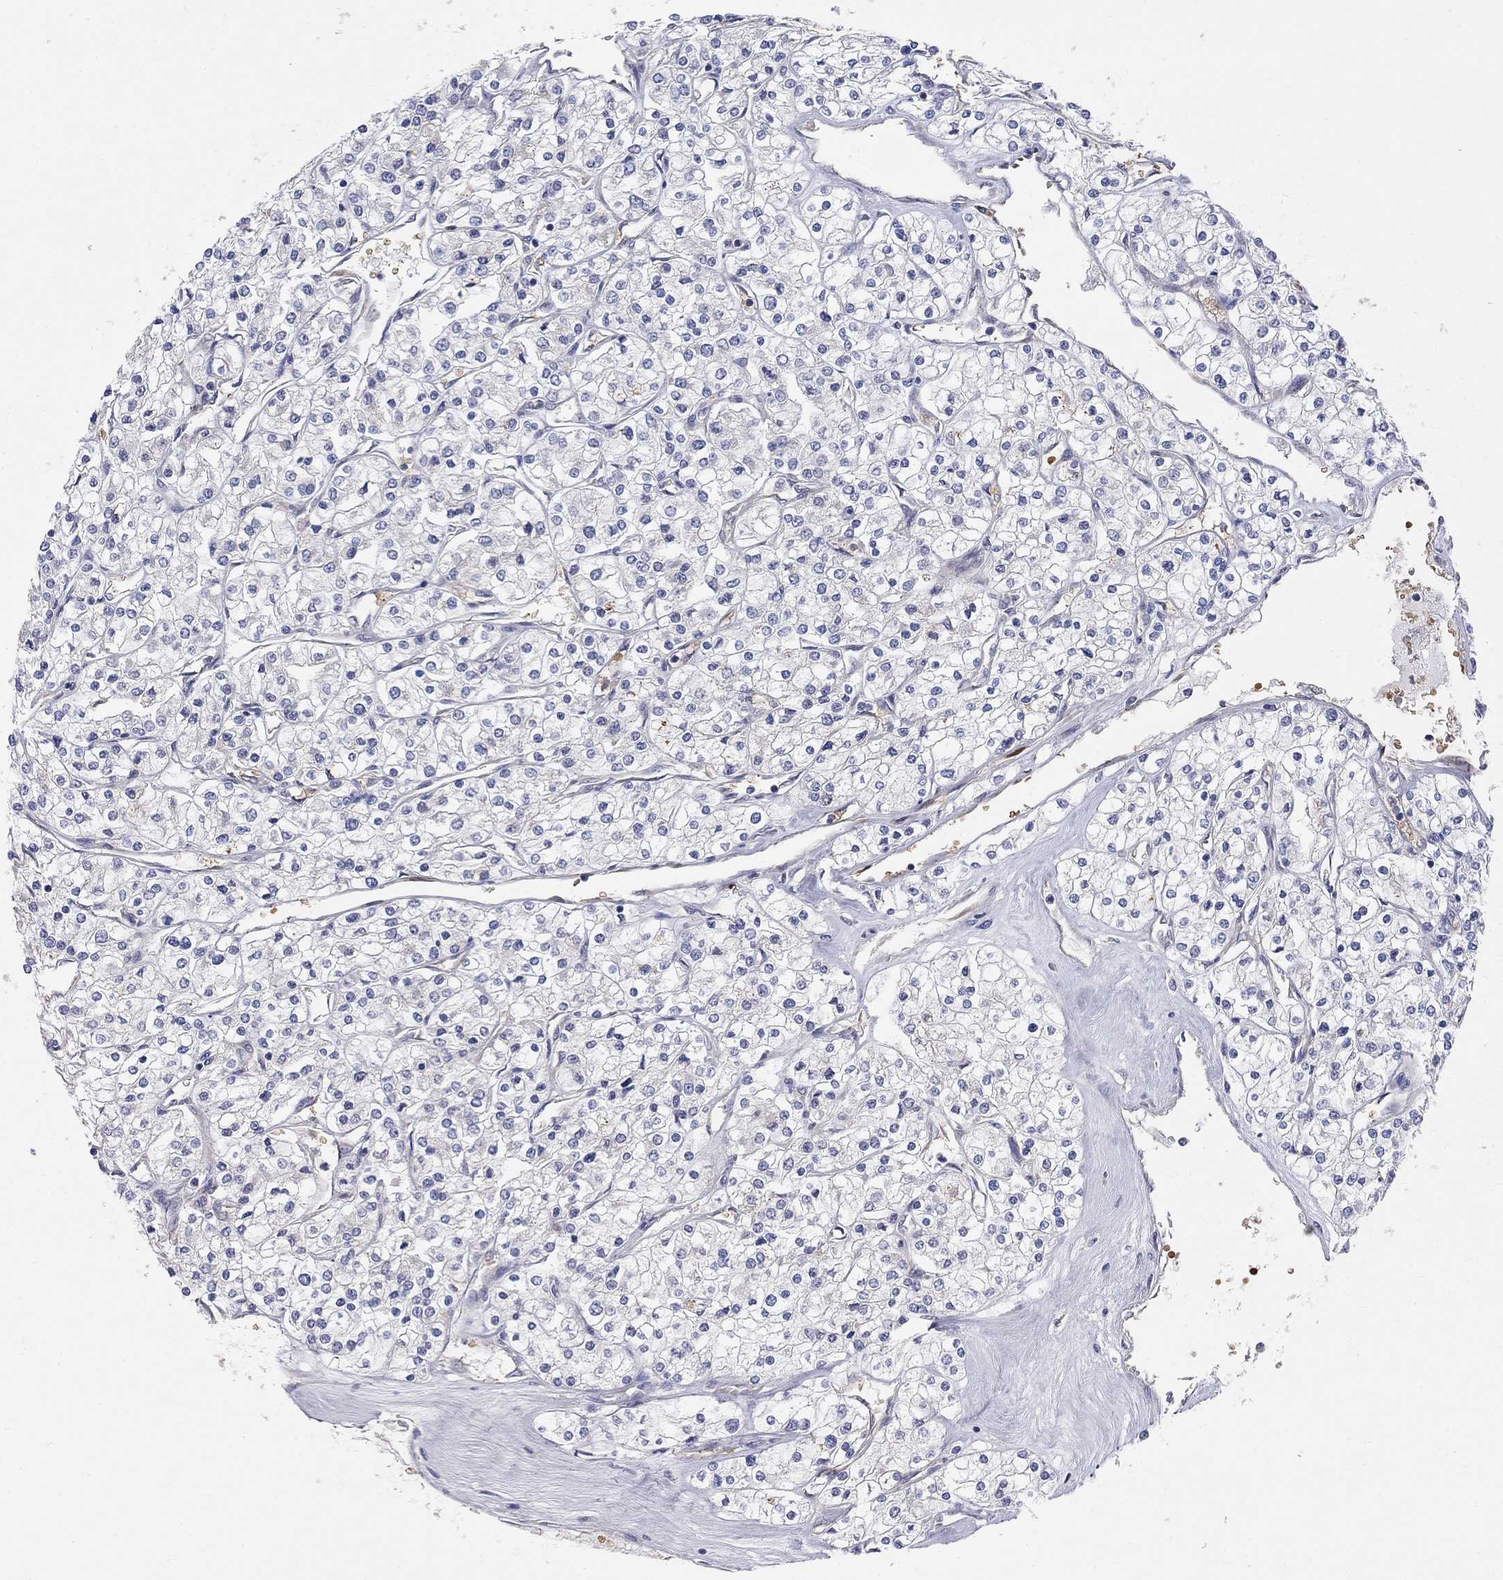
{"staining": {"intensity": "negative", "quantity": "none", "location": "none"}, "tissue": "renal cancer", "cell_type": "Tumor cells", "image_type": "cancer", "snomed": [{"axis": "morphology", "description": "Adenocarcinoma, NOS"}, {"axis": "topography", "description": "Kidney"}], "caption": "This is a image of IHC staining of adenocarcinoma (renal), which shows no expression in tumor cells.", "gene": "CASTOR1", "patient": {"sex": "male", "age": 80}}